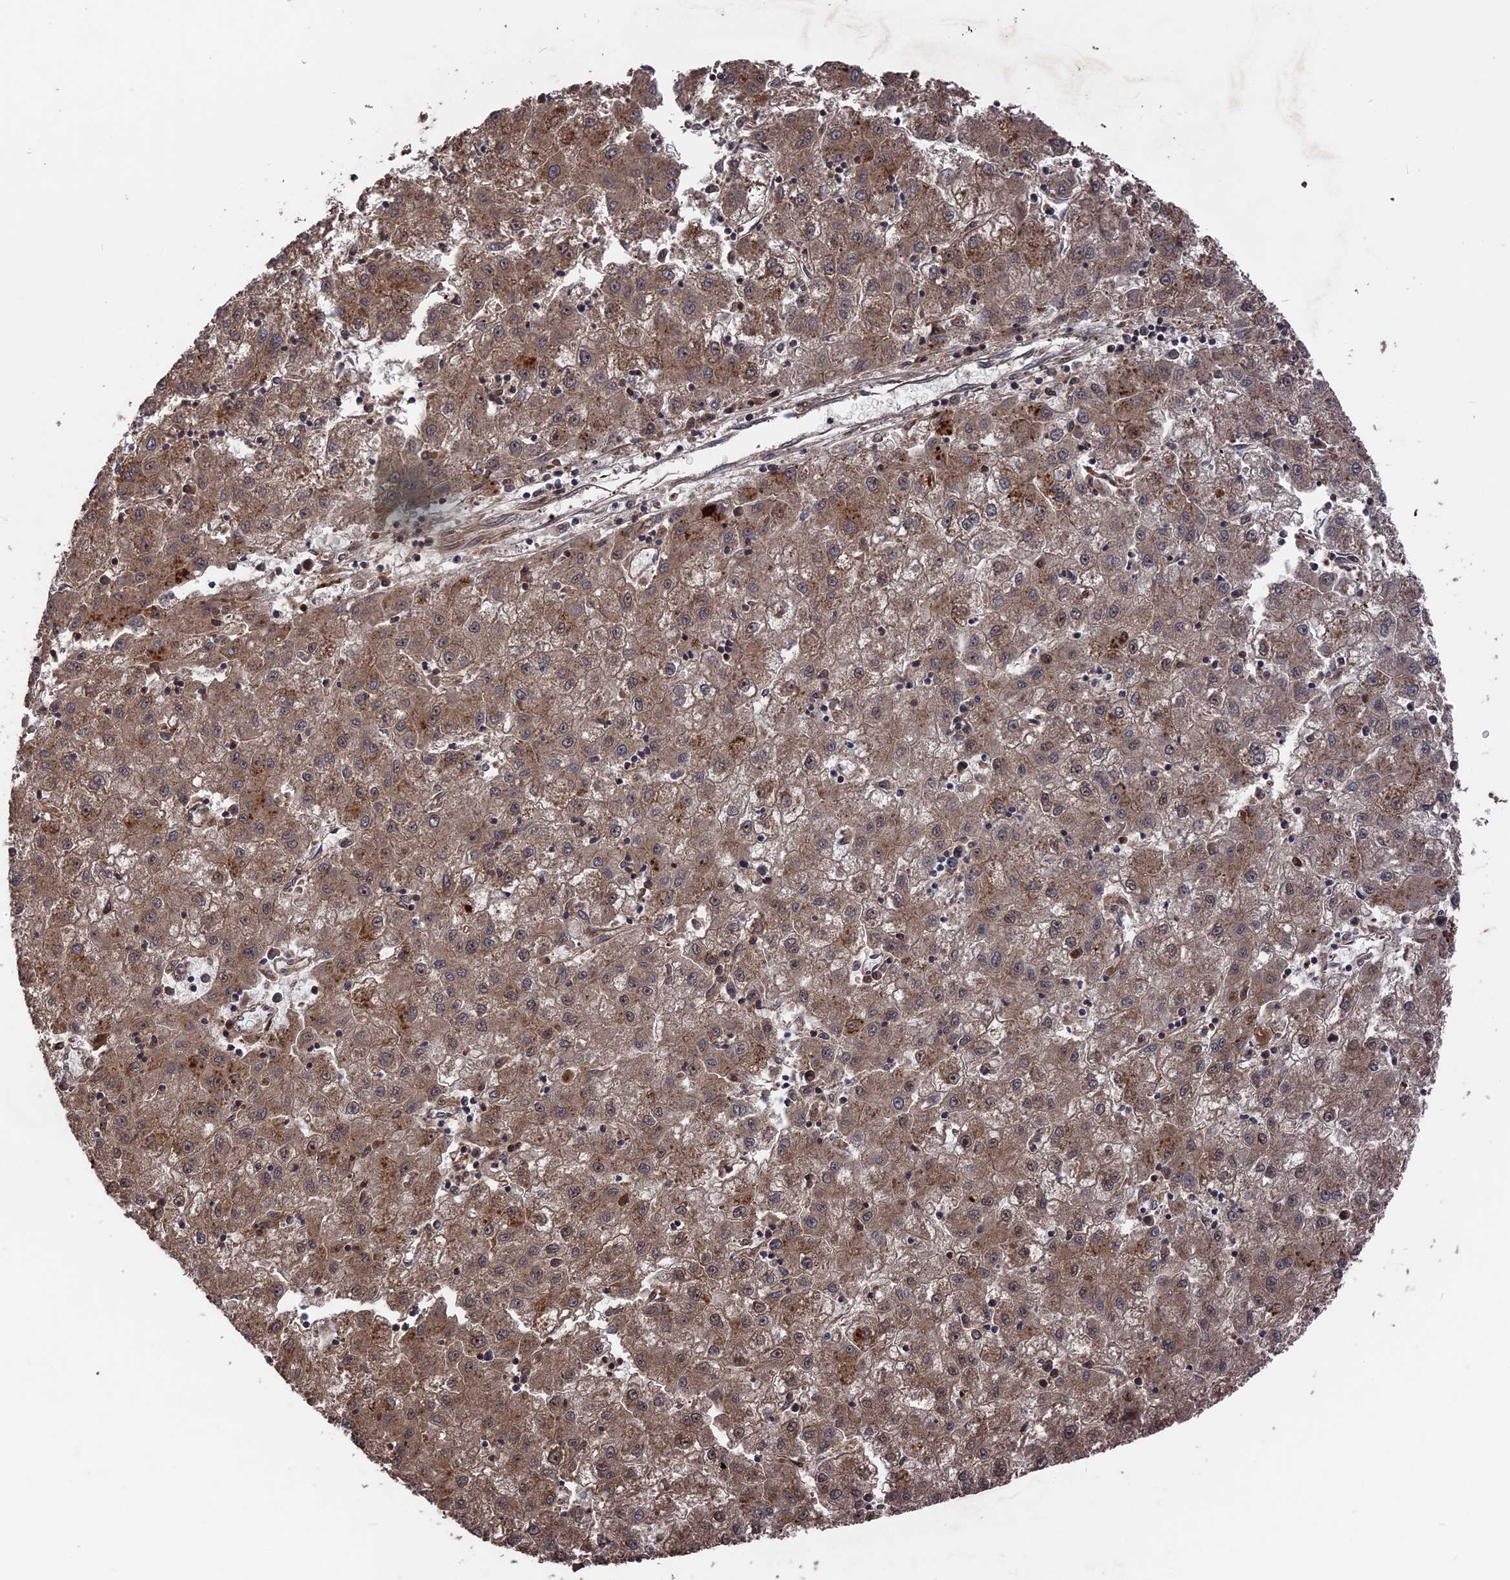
{"staining": {"intensity": "weak", "quantity": ">75%", "location": "cytoplasmic/membranous"}, "tissue": "liver cancer", "cell_type": "Tumor cells", "image_type": "cancer", "snomed": [{"axis": "morphology", "description": "Carcinoma, Hepatocellular, NOS"}, {"axis": "topography", "description": "Liver"}], "caption": "Liver hepatocellular carcinoma was stained to show a protein in brown. There is low levels of weak cytoplasmic/membranous positivity in approximately >75% of tumor cells. (DAB IHC, brown staining for protein, blue staining for nuclei).", "gene": "DEF8", "patient": {"sex": "male", "age": 72}}